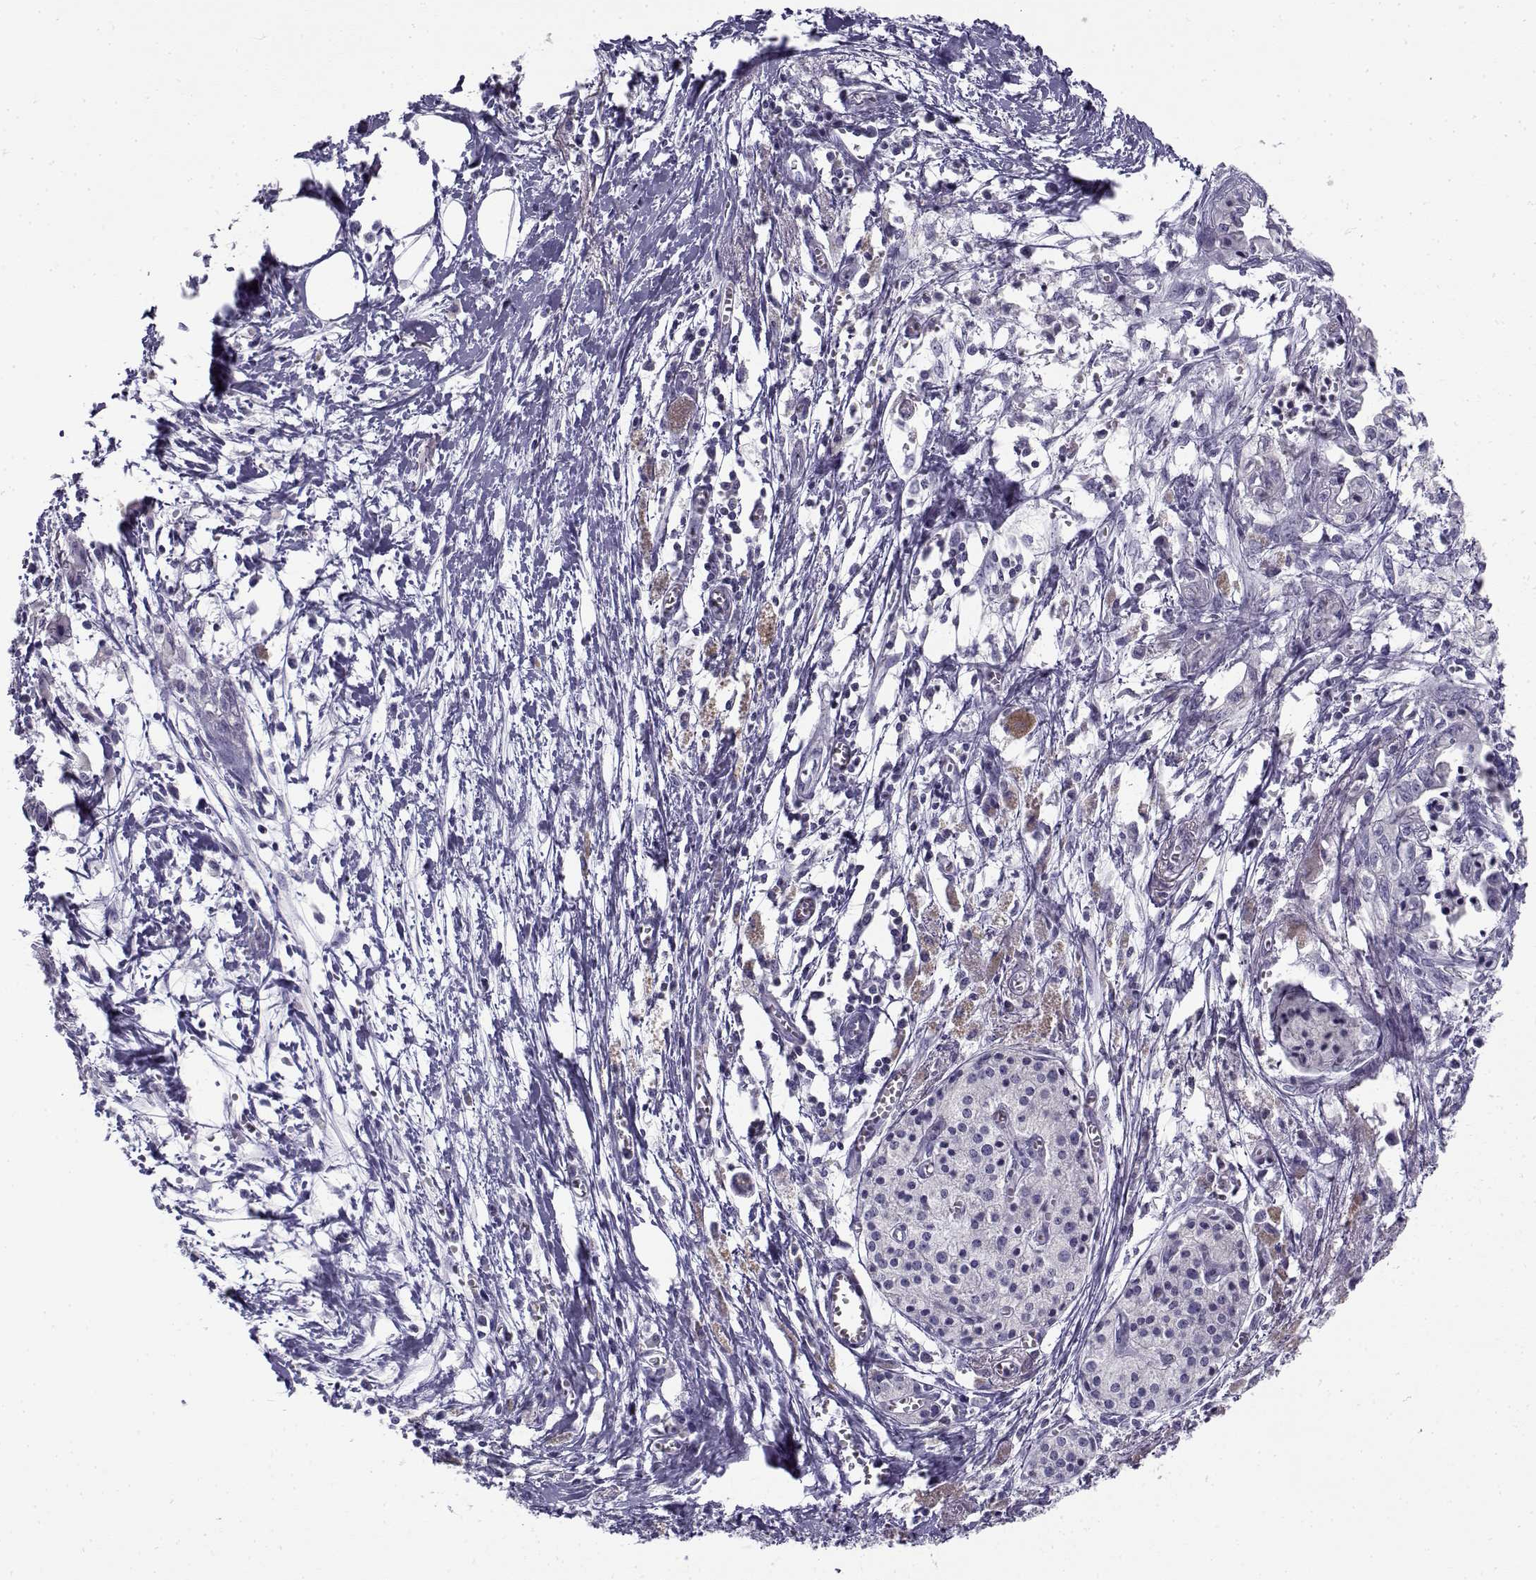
{"staining": {"intensity": "negative", "quantity": "none", "location": "none"}, "tissue": "pancreatic cancer", "cell_type": "Tumor cells", "image_type": "cancer", "snomed": [{"axis": "morphology", "description": "Adenocarcinoma, NOS"}, {"axis": "topography", "description": "Pancreas"}], "caption": "A high-resolution micrograph shows IHC staining of adenocarcinoma (pancreatic), which displays no significant staining in tumor cells. (Brightfield microscopy of DAB immunohistochemistry (IHC) at high magnification).", "gene": "FAM166A", "patient": {"sex": "female", "age": 61}}